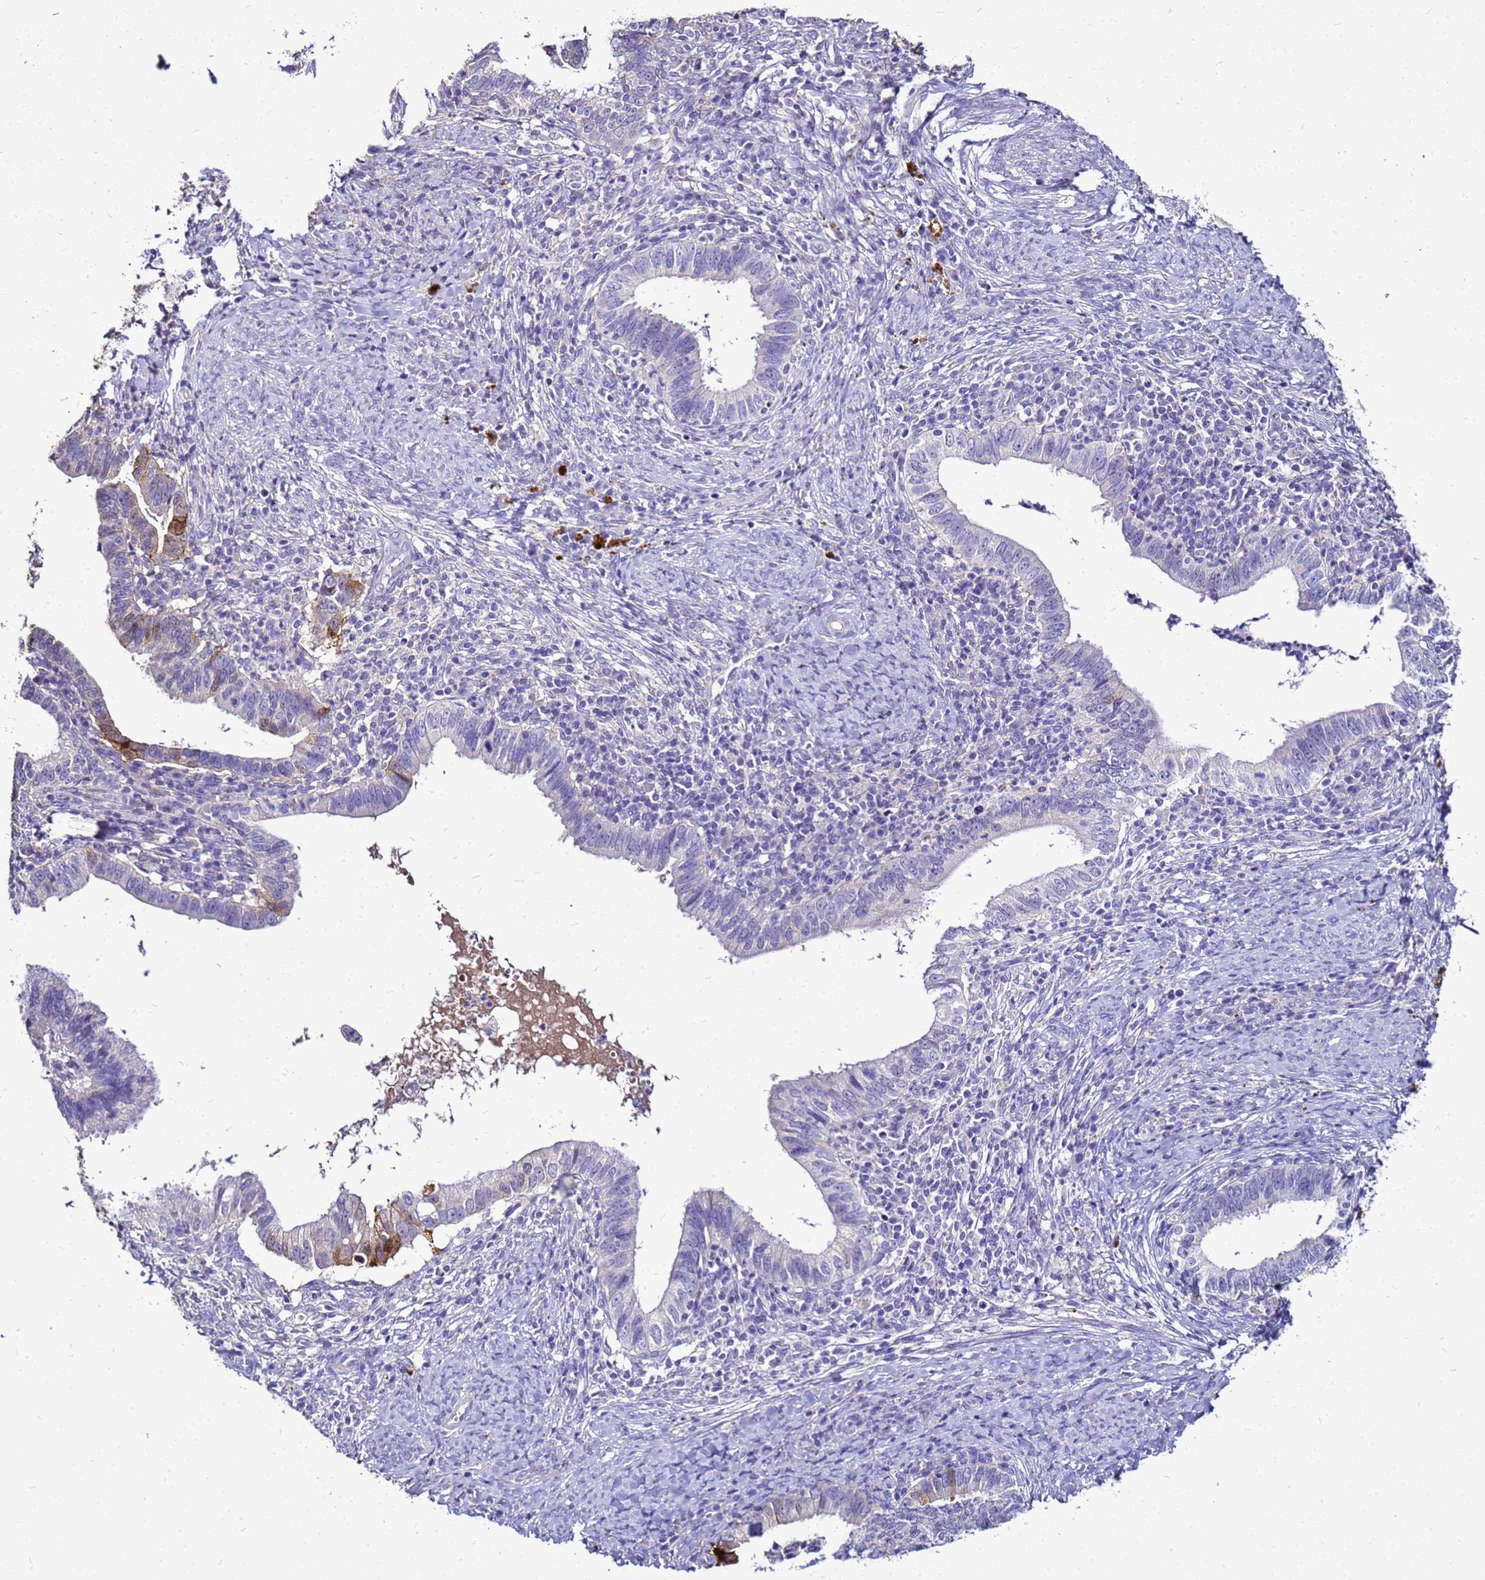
{"staining": {"intensity": "moderate", "quantity": "<25%", "location": "cytoplasmic/membranous"}, "tissue": "cervical cancer", "cell_type": "Tumor cells", "image_type": "cancer", "snomed": [{"axis": "morphology", "description": "Adenocarcinoma, NOS"}, {"axis": "topography", "description": "Cervix"}], "caption": "Cervical cancer (adenocarcinoma) stained with DAB (3,3'-diaminobenzidine) IHC shows low levels of moderate cytoplasmic/membranous positivity in approximately <25% of tumor cells. Nuclei are stained in blue.", "gene": "S100A2", "patient": {"sex": "female", "age": 36}}